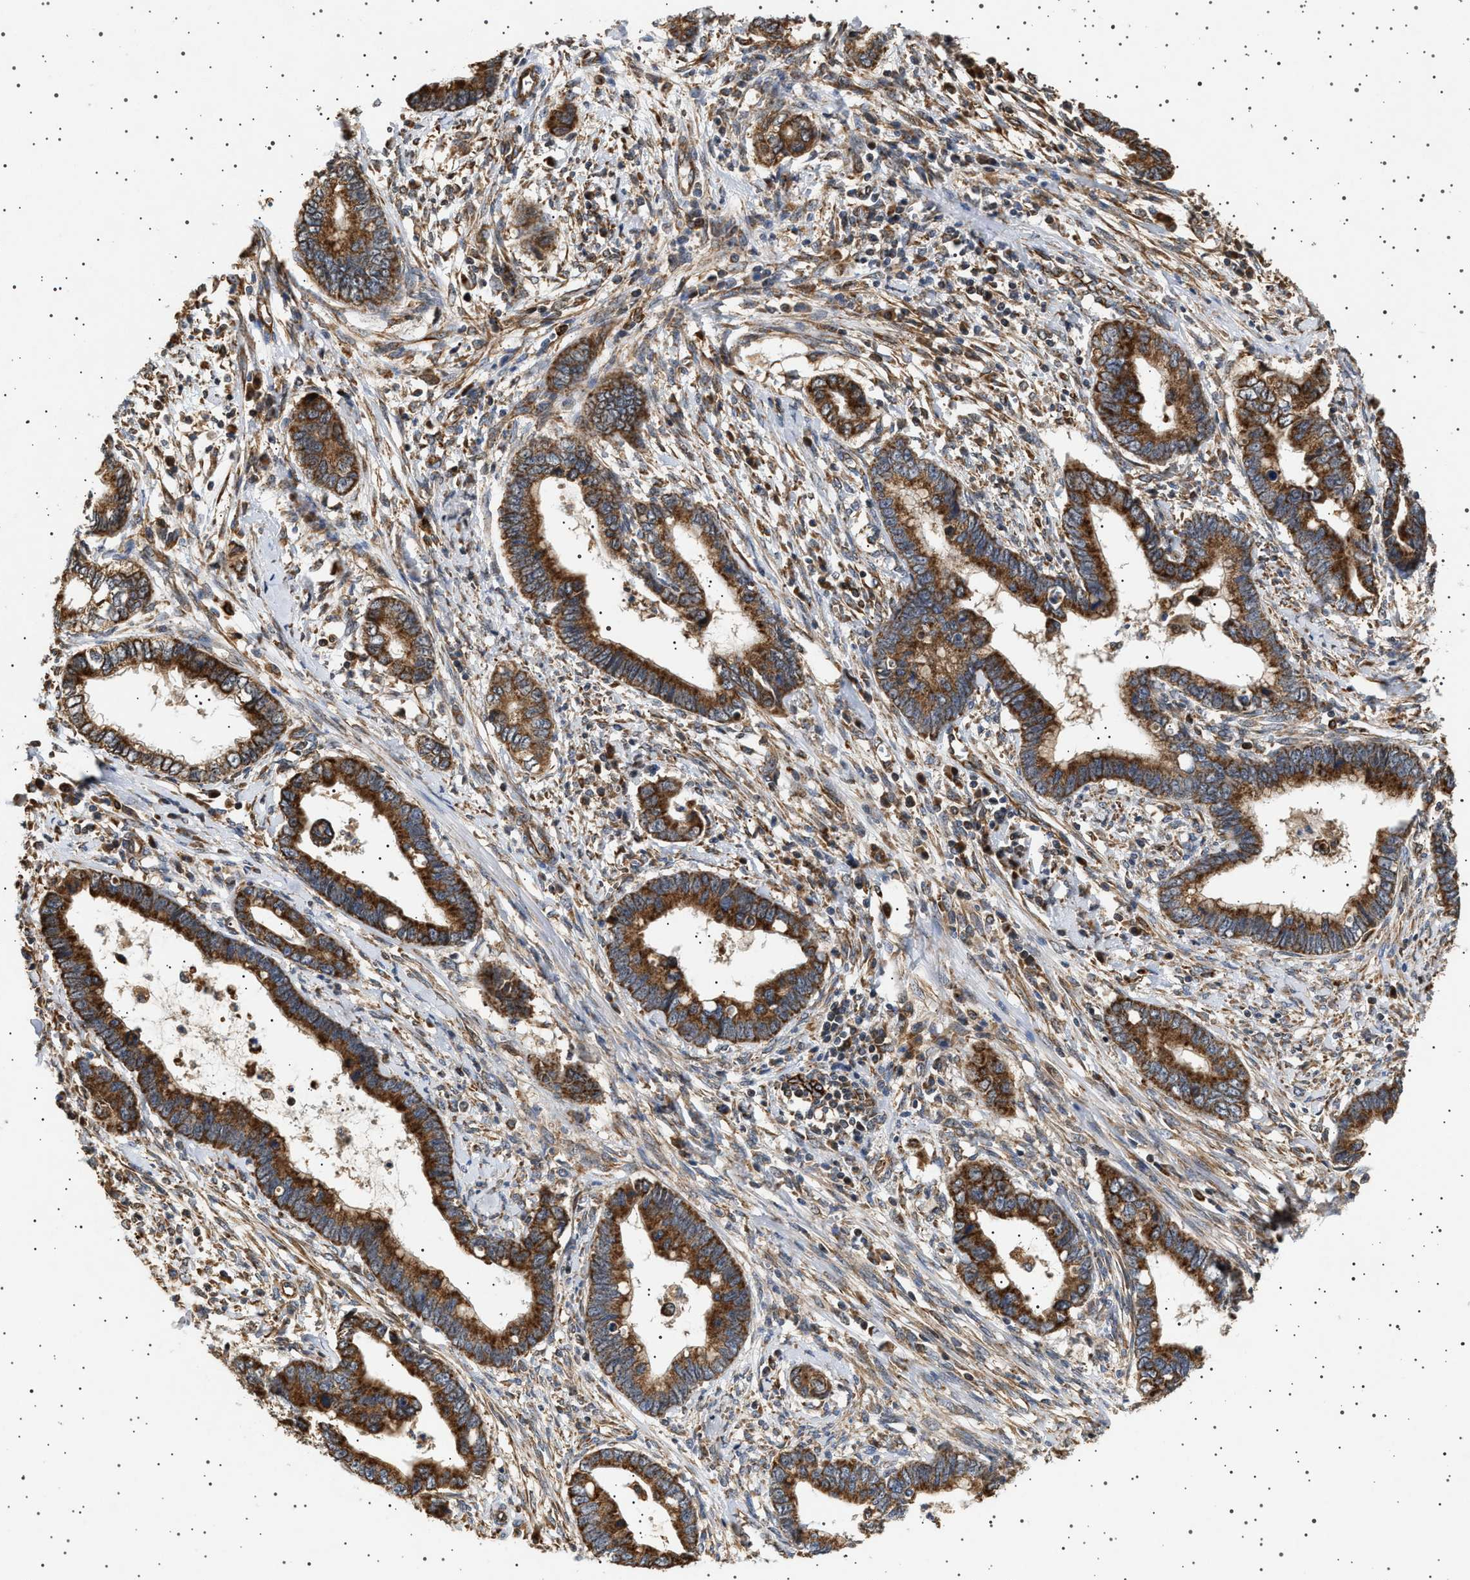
{"staining": {"intensity": "strong", "quantity": ">75%", "location": "cytoplasmic/membranous"}, "tissue": "cervical cancer", "cell_type": "Tumor cells", "image_type": "cancer", "snomed": [{"axis": "morphology", "description": "Adenocarcinoma, NOS"}, {"axis": "topography", "description": "Cervix"}], "caption": "About >75% of tumor cells in adenocarcinoma (cervical) demonstrate strong cytoplasmic/membranous protein staining as visualized by brown immunohistochemical staining.", "gene": "TRUB2", "patient": {"sex": "female", "age": 44}}